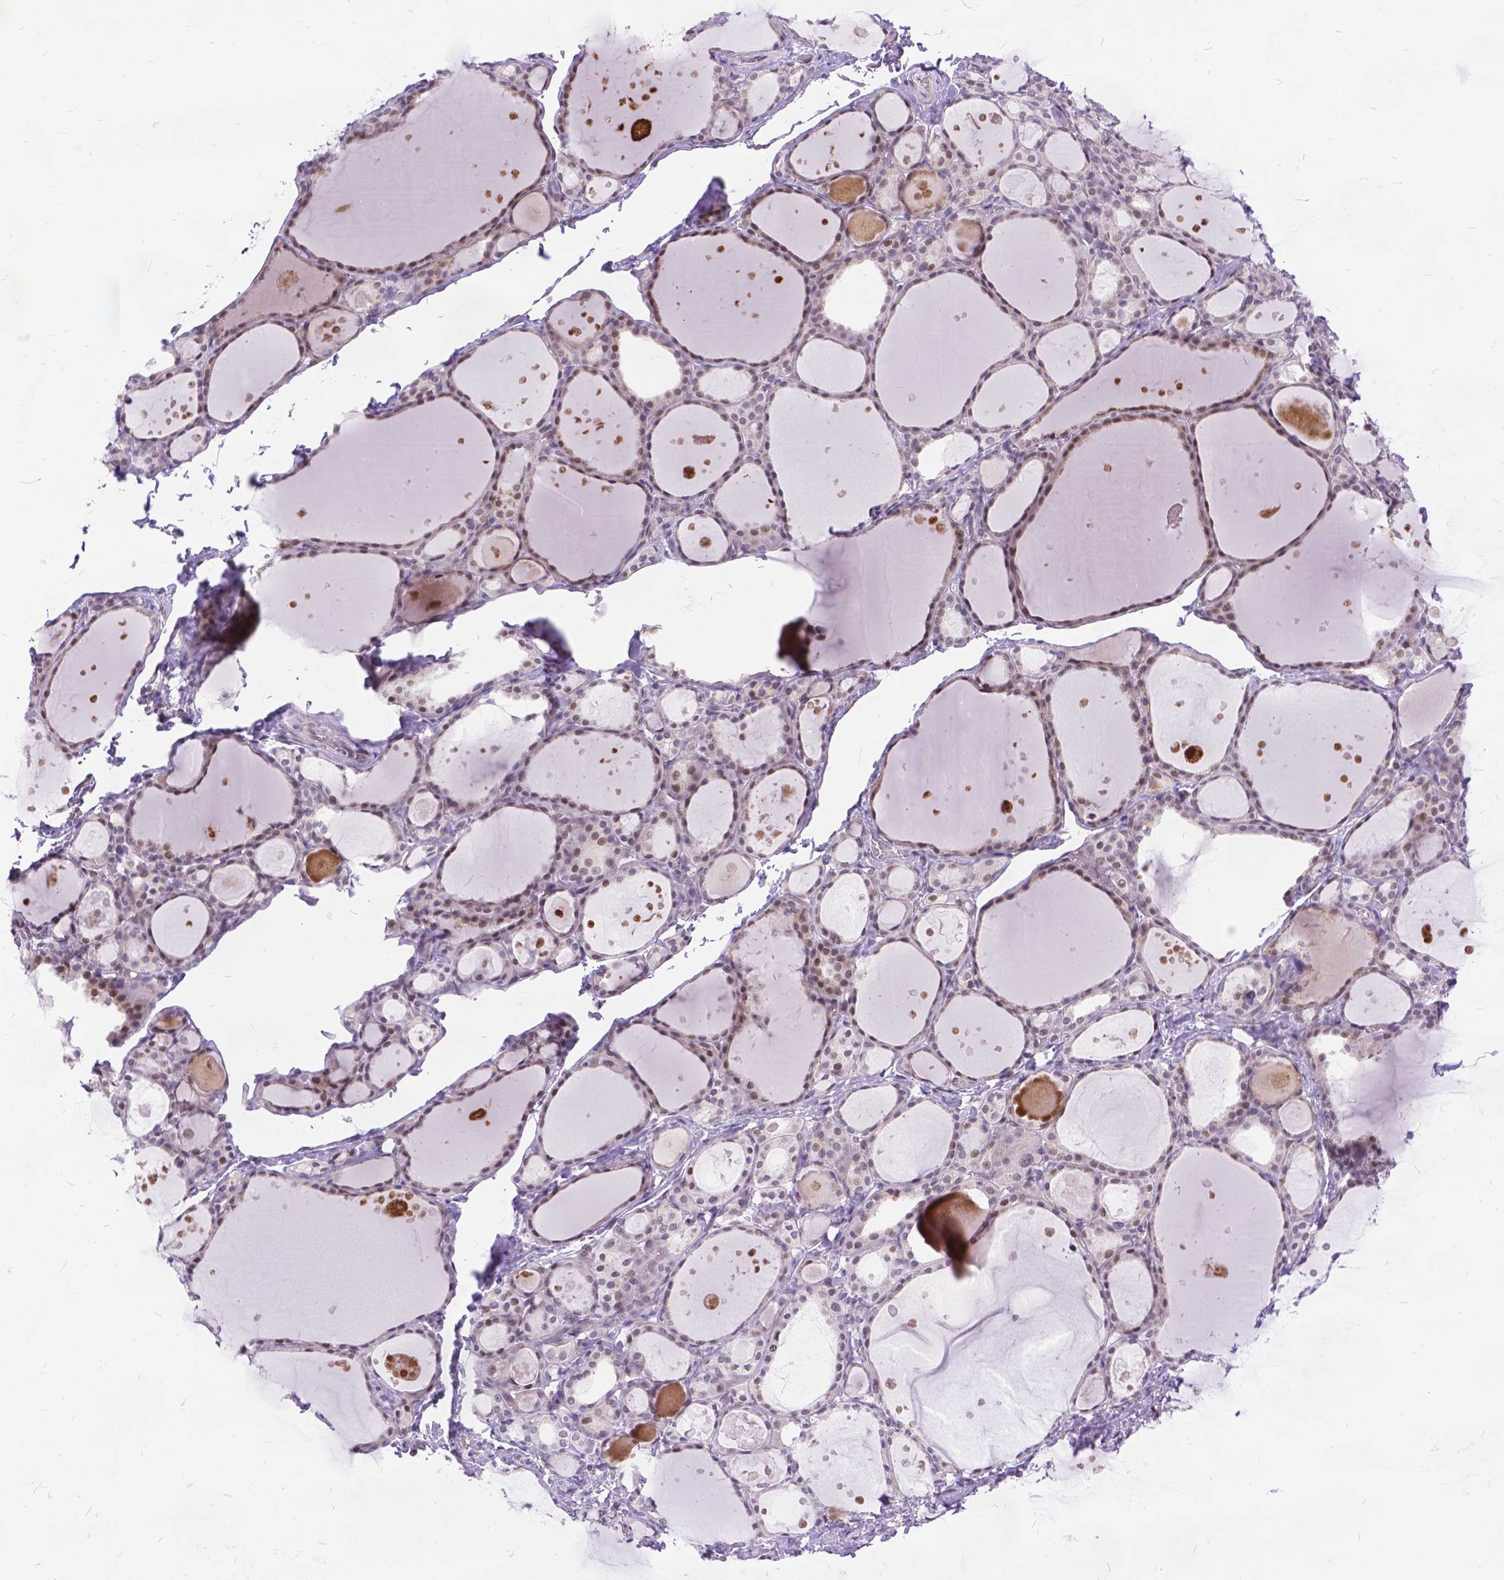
{"staining": {"intensity": "weak", "quantity": "25%-75%", "location": "cytoplasmic/membranous,nuclear"}, "tissue": "thyroid gland", "cell_type": "Glandular cells", "image_type": "normal", "snomed": [{"axis": "morphology", "description": "Normal tissue, NOS"}, {"axis": "topography", "description": "Thyroid gland"}], "caption": "Protein expression analysis of normal human thyroid gland reveals weak cytoplasmic/membranous,nuclear expression in about 25%-75% of glandular cells. Using DAB (brown) and hematoxylin (blue) stains, captured at high magnification using brightfield microscopy.", "gene": "FAM124B", "patient": {"sex": "male", "age": 68}}